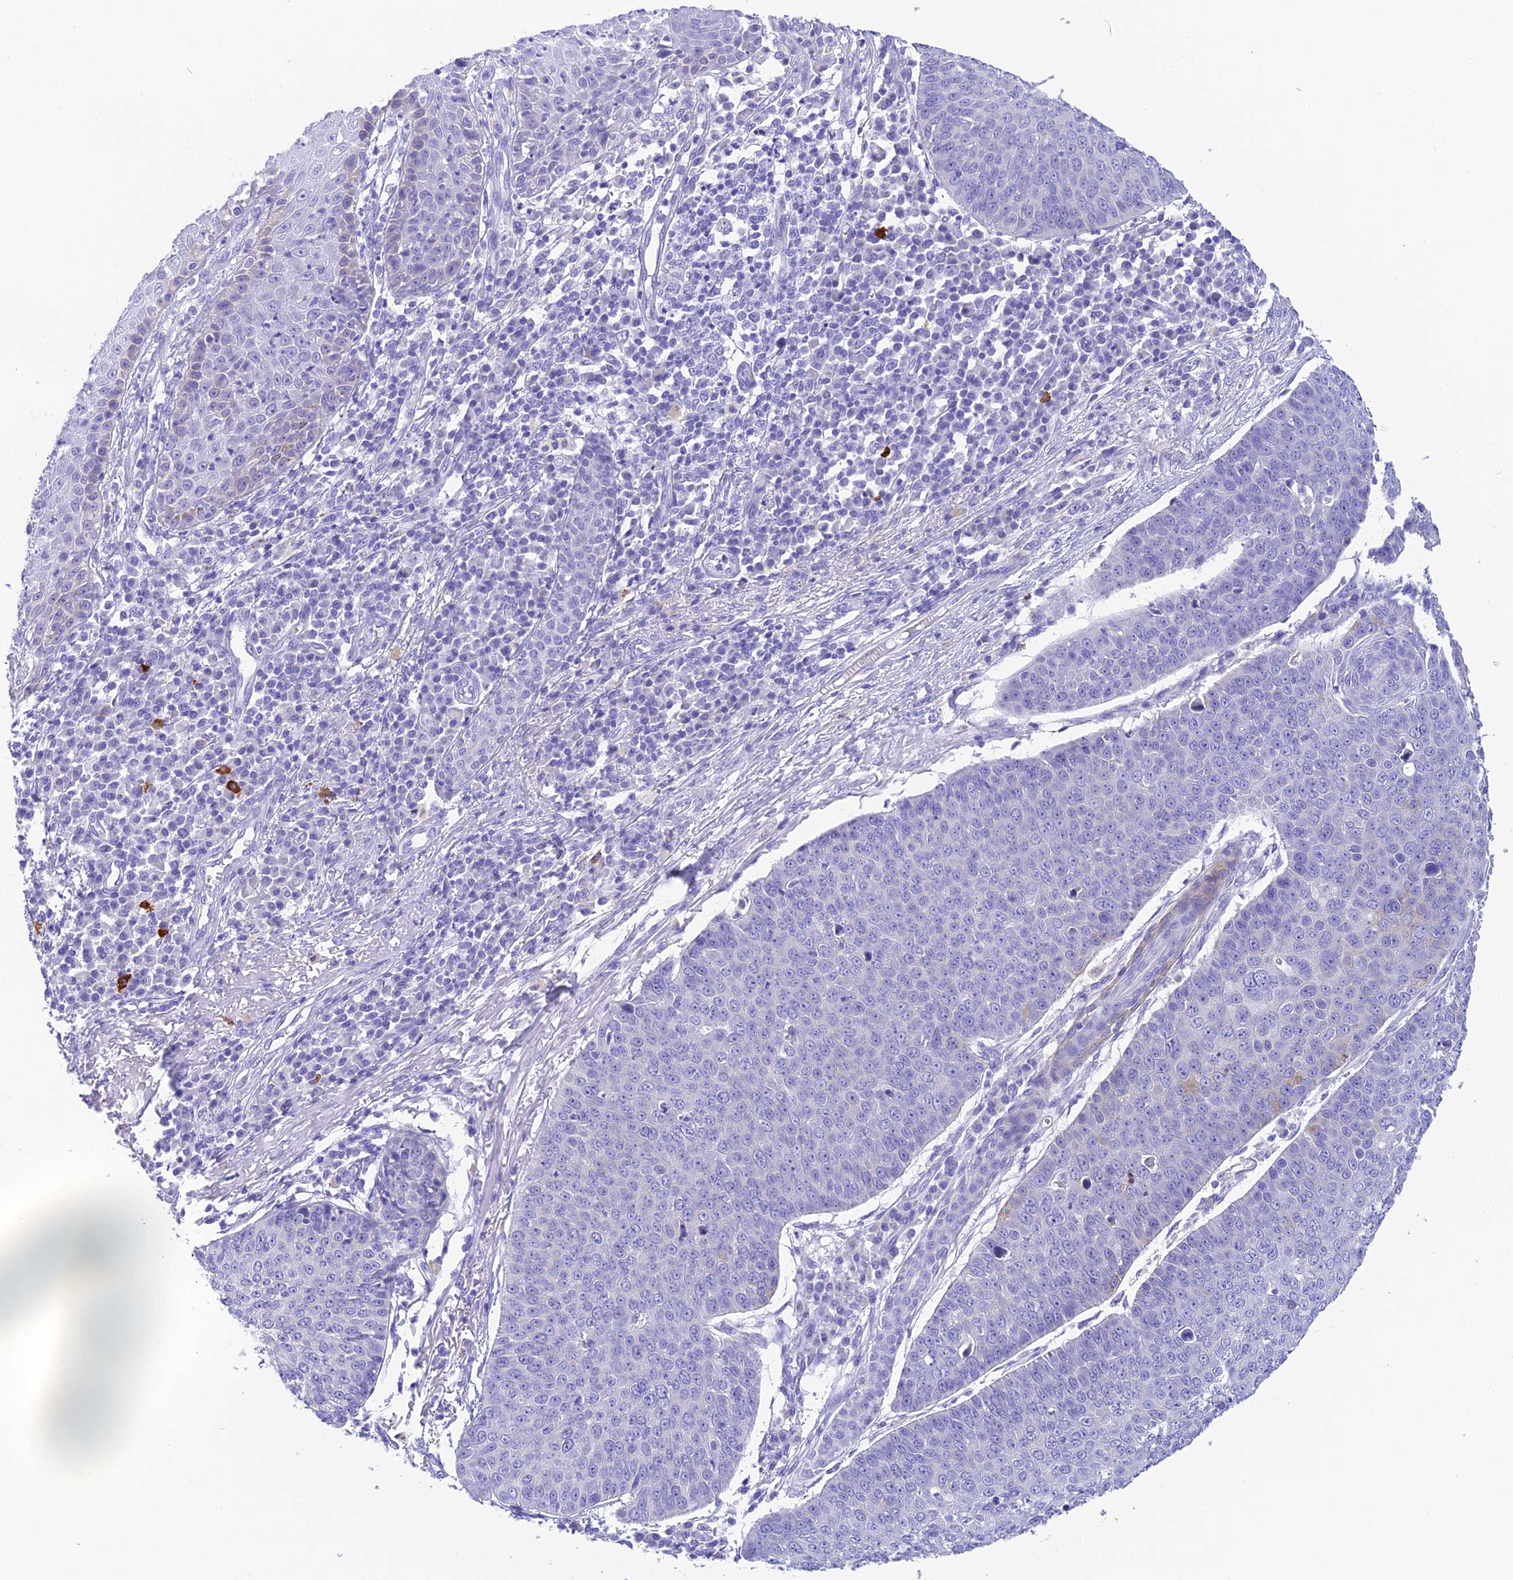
{"staining": {"intensity": "negative", "quantity": "none", "location": "none"}, "tissue": "skin cancer", "cell_type": "Tumor cells", "image_type": "cancer", "snomed": [{"axis": "morphology", "description": "Squamous cell carcinoma, NOS"}, {"axis": "topography", "description": "Skin"}], "caption": "The histopathology image demonstrates no significant positivity in tumor cells of skin squamous cell carcinoma.", "gene": "KDELR3", "patient": {"sex": "male", "age": 71}}